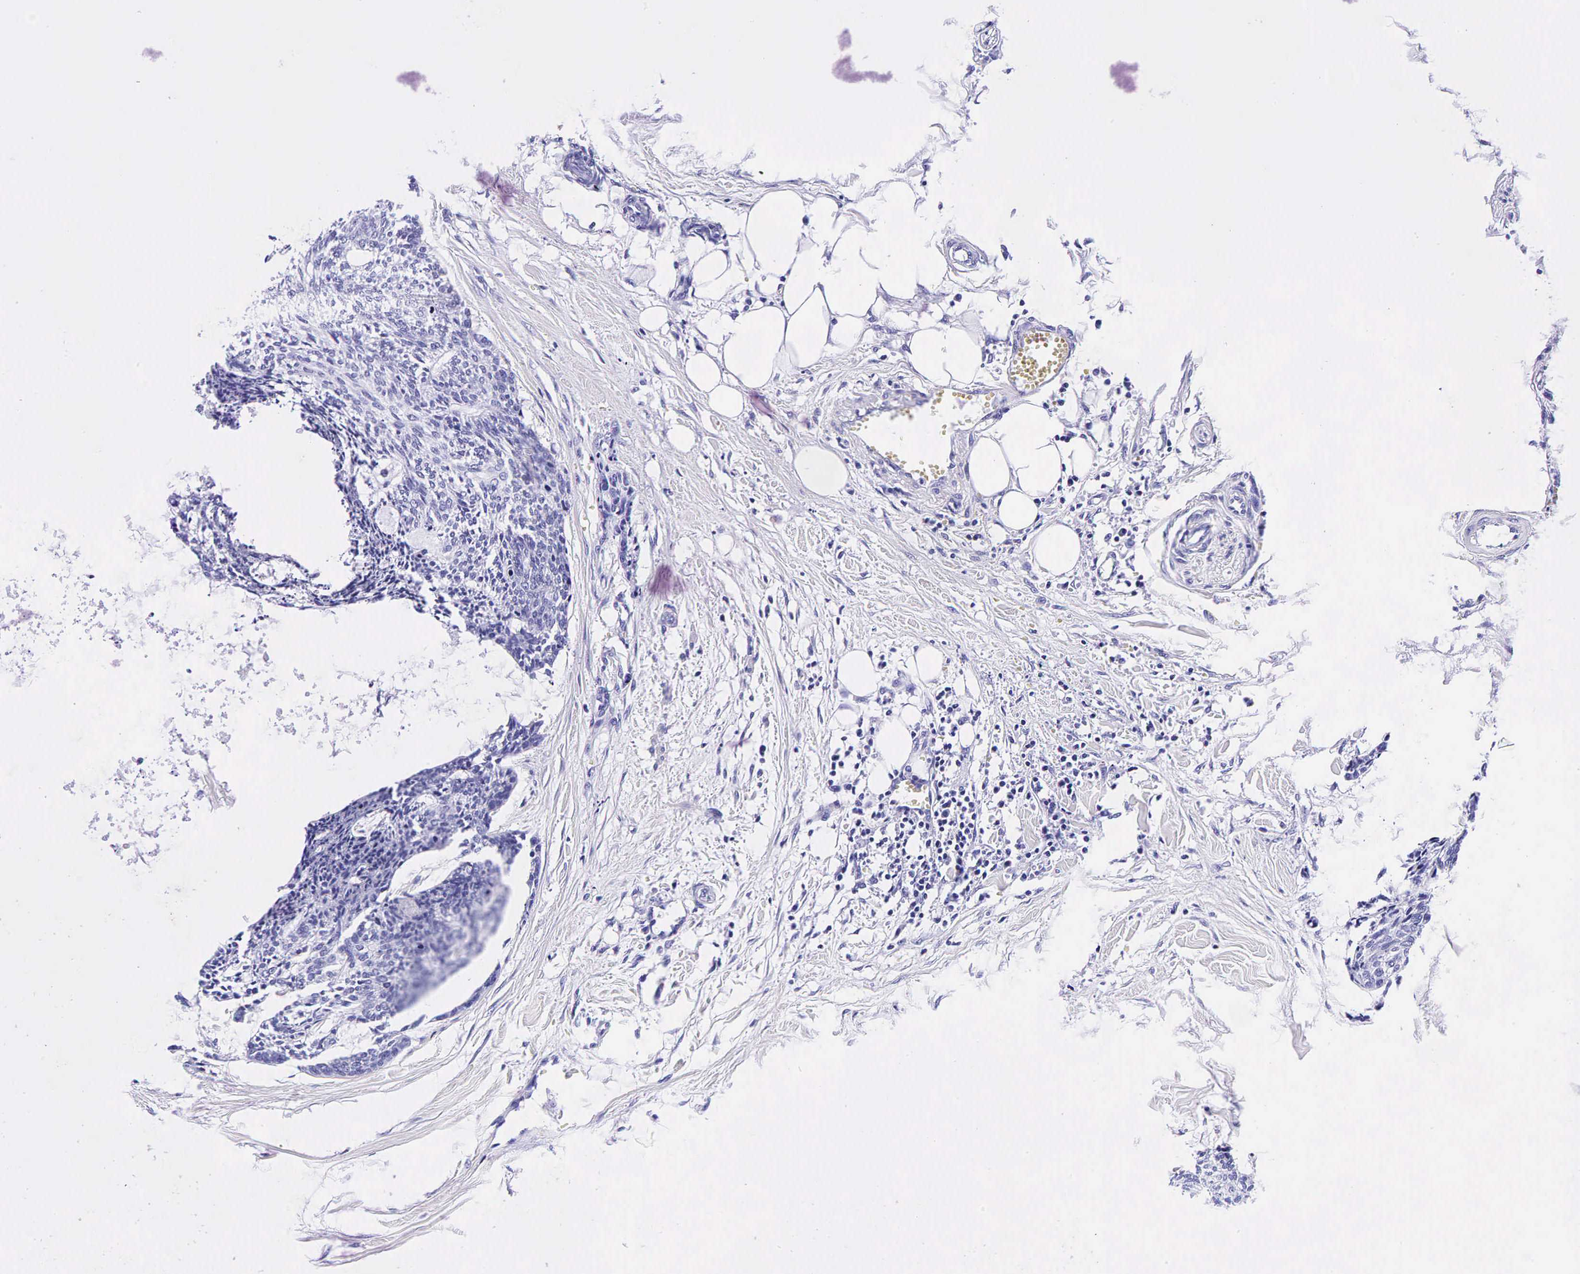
{"staining": {"intensity": "negative", "quantity": "none", "location": "none"}, "tissue": "head and neck cancer", "cell_type": "Tumor cells", "image_type": "cancer", "snomed": [{"axis": "morphology", "description": "Squamous cell carcinoma, NOS"}, {"axis": "topography", "description": "Salivary gland"}, {"axis": "topography", "description": "Head-Neck"}], "caption": "The histopathology image shows no significant staining in tumor cells of head and neck cancer (squamous cell carcinoma). (DAB IHC with hematoxylin counter stain).", "gene": "GCG", "patient": {"sex": "male", "age": 70}}